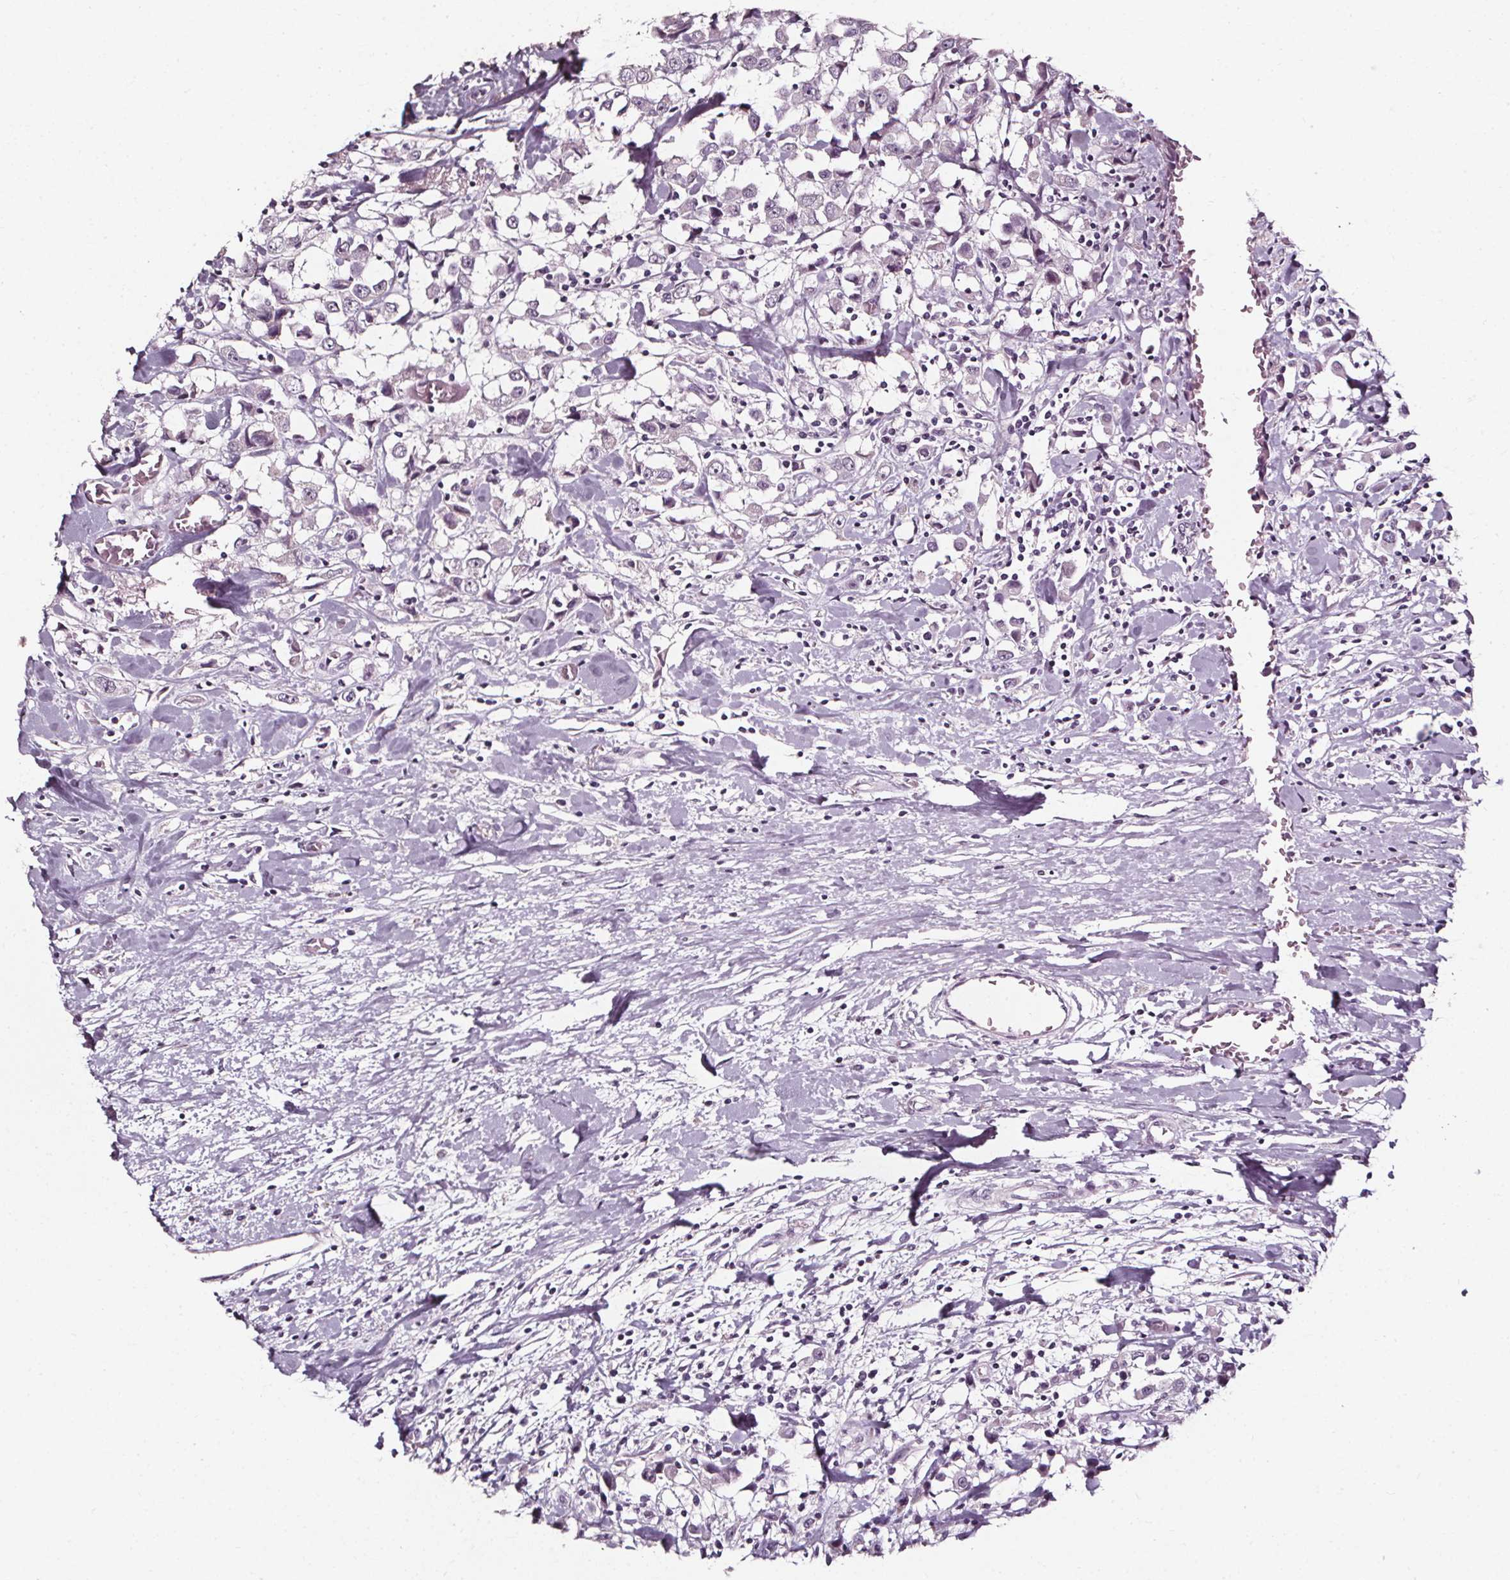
{"staining": {"intensity": "negative", "quantity": "none", "location": "none"}, "tissue": "breast cancer", "cell_type": "Tumor cells", "image_type": "cancer", "snomed": [{"axis": "morphology", "description": "Duct carcinoma"}, {"axis": "topography", "description": "Breast"}], "caption": "This is an immunohistochemistry (IHC) micrograph of human infiltrating ductal carcinoma (breast). There is no staining in tumor cells.", "gene": "DEFA5", "patient": {"sex": "female", "age": 61}}